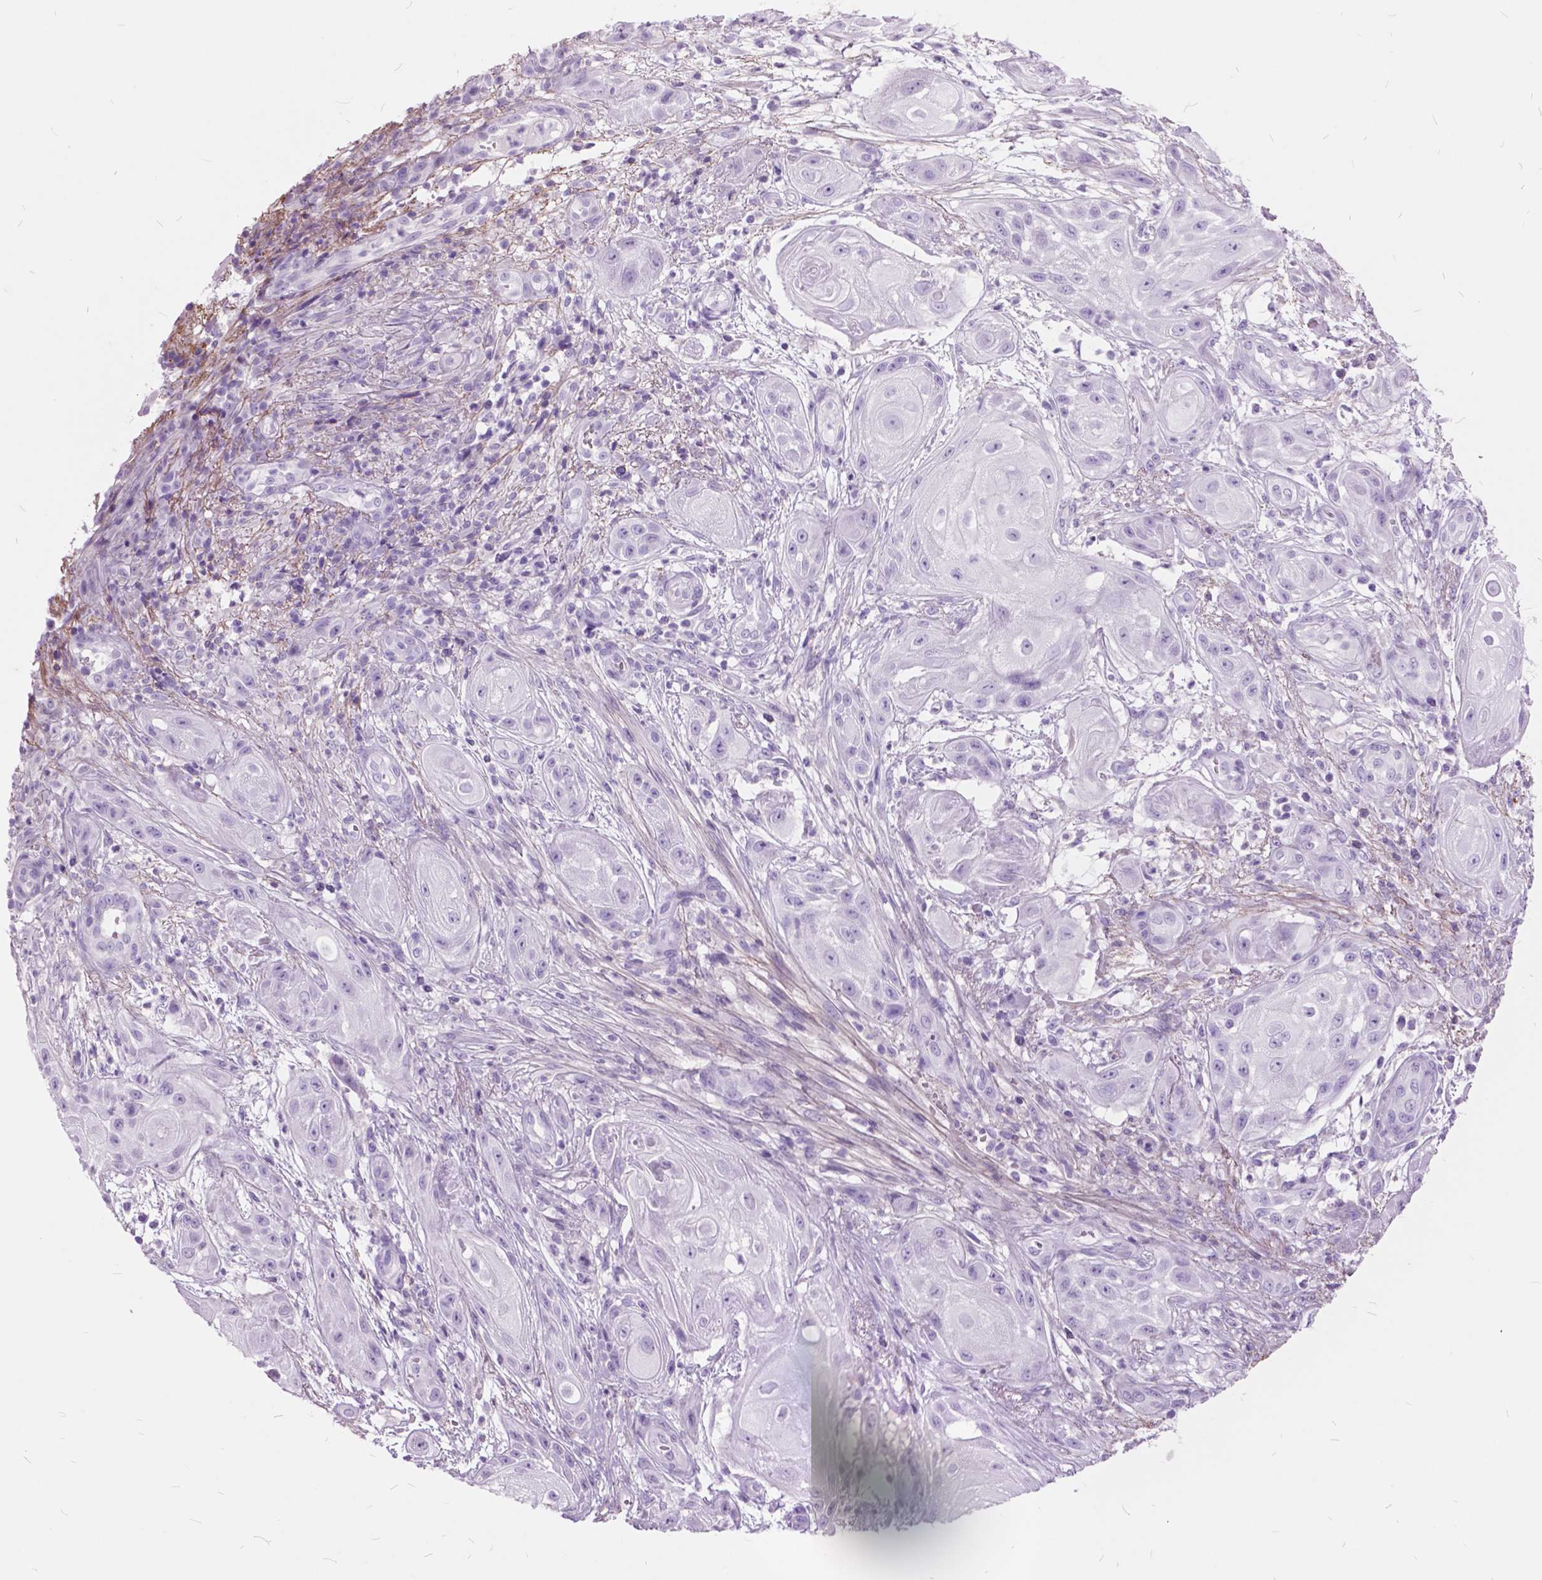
{"staining": {"intensity": "negative", "quantity": "none", "location": "none"}, "tissue": "skin cancer", "cell_type": "Tumor cells", "image_type": "cancer", "snomed": [{"axis": "morphology", "description": "Squamous cell carcinoma, NOS"}, {"axis": "topography", "description": "Skin"}], "caption": "There is no significant positivity in tumor cells of skin squamous cell carcinoma.", "gene": "GDF9", "patient": {"sex": "male", "age": 62}}